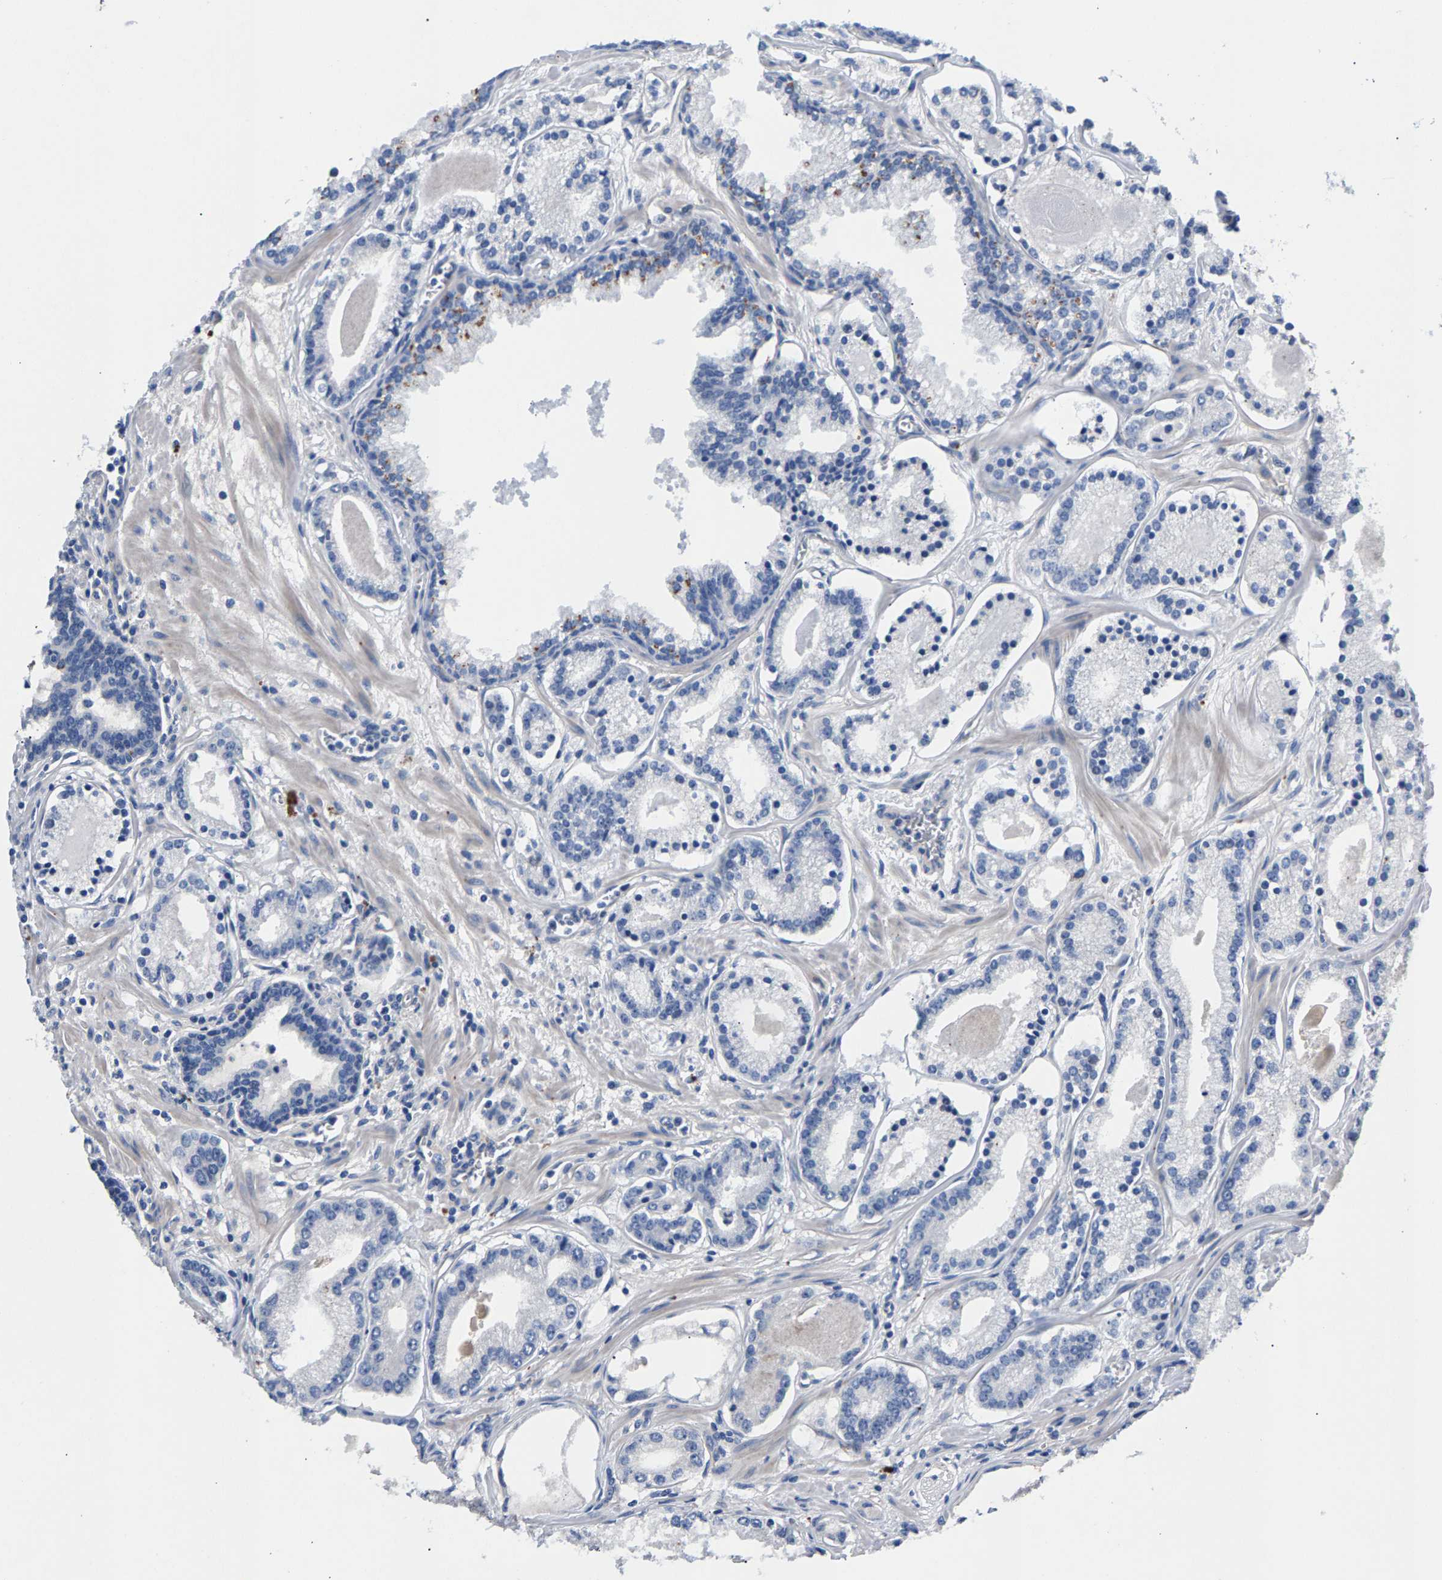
{"staining": {"intensity": "negative", "quantity": "none", "location": "none"}, "tissue": "prostate cancer", "cell_type": "Tumor cells", "image_type": "cancer", "snomed": [{"axis": "morphology", "description": "Adenocarcinoma, Low grade"}, {"axis": "topography", "description": "Prostate"}], "caption": "IHC of prostate cancer (adenocarcinoma (low-grade)) displays no positivity in tumor cells.", "gene": "P2RY4", "patient": {"sex": "male", "age": 59}}